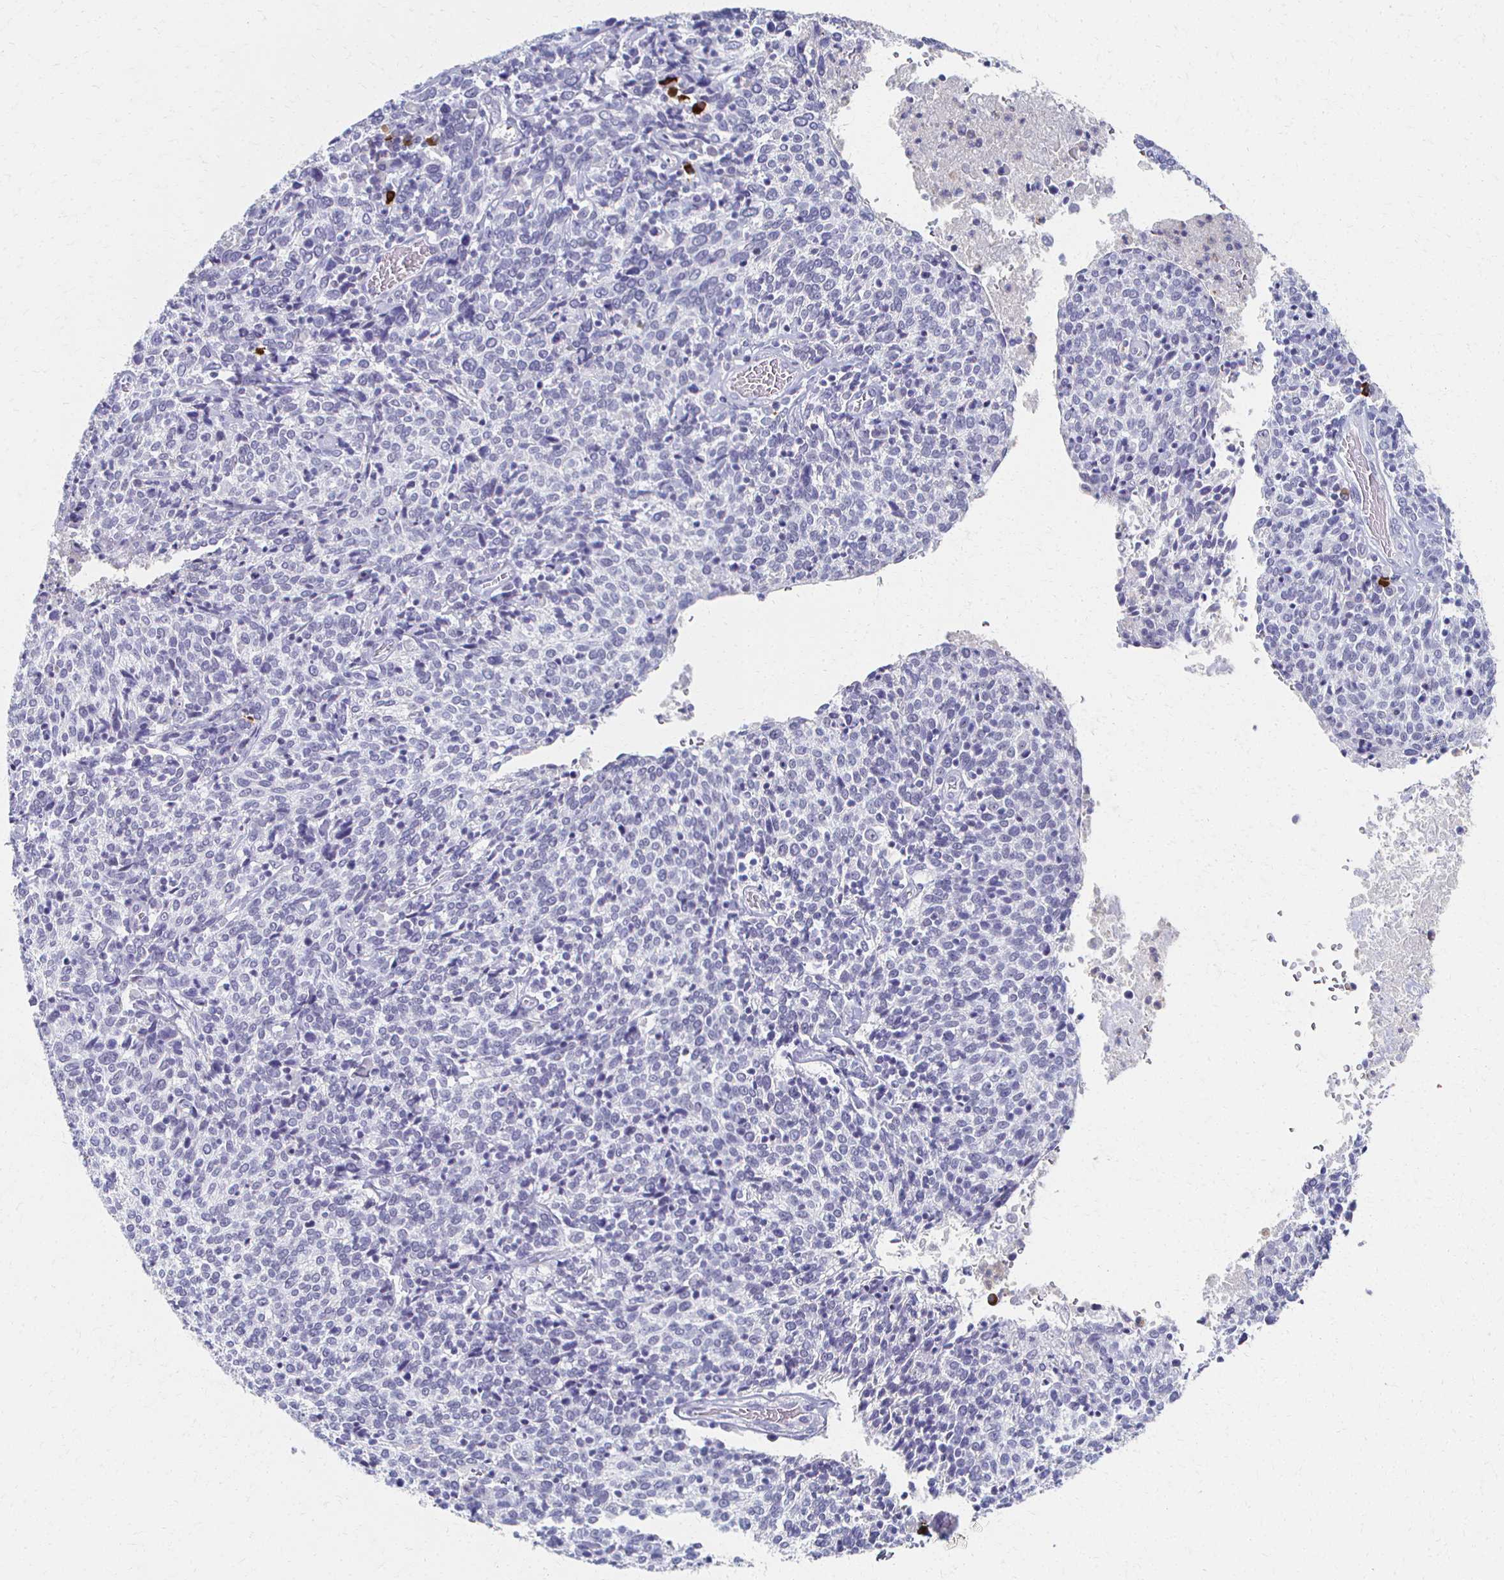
{"staining": {"intensity": "negative", "quantity": "none", "location": "none"}, "tissue": "cervical cancer", "cell_type": "Tumor cells", "image_type": "cancer", "snomed": [{"axis": "morphology", "description": "Squamous cell carcinoma, NOS"}, {"axis": "topography", "description": "Cervix"}], "caption": "Photomicrograph shows no protein staining in tumor cells of cervical cancer (squamous cell carcinoma) tissue.", "gene": "CXCR2", "patient": {"sex": "female", "age": 46}}